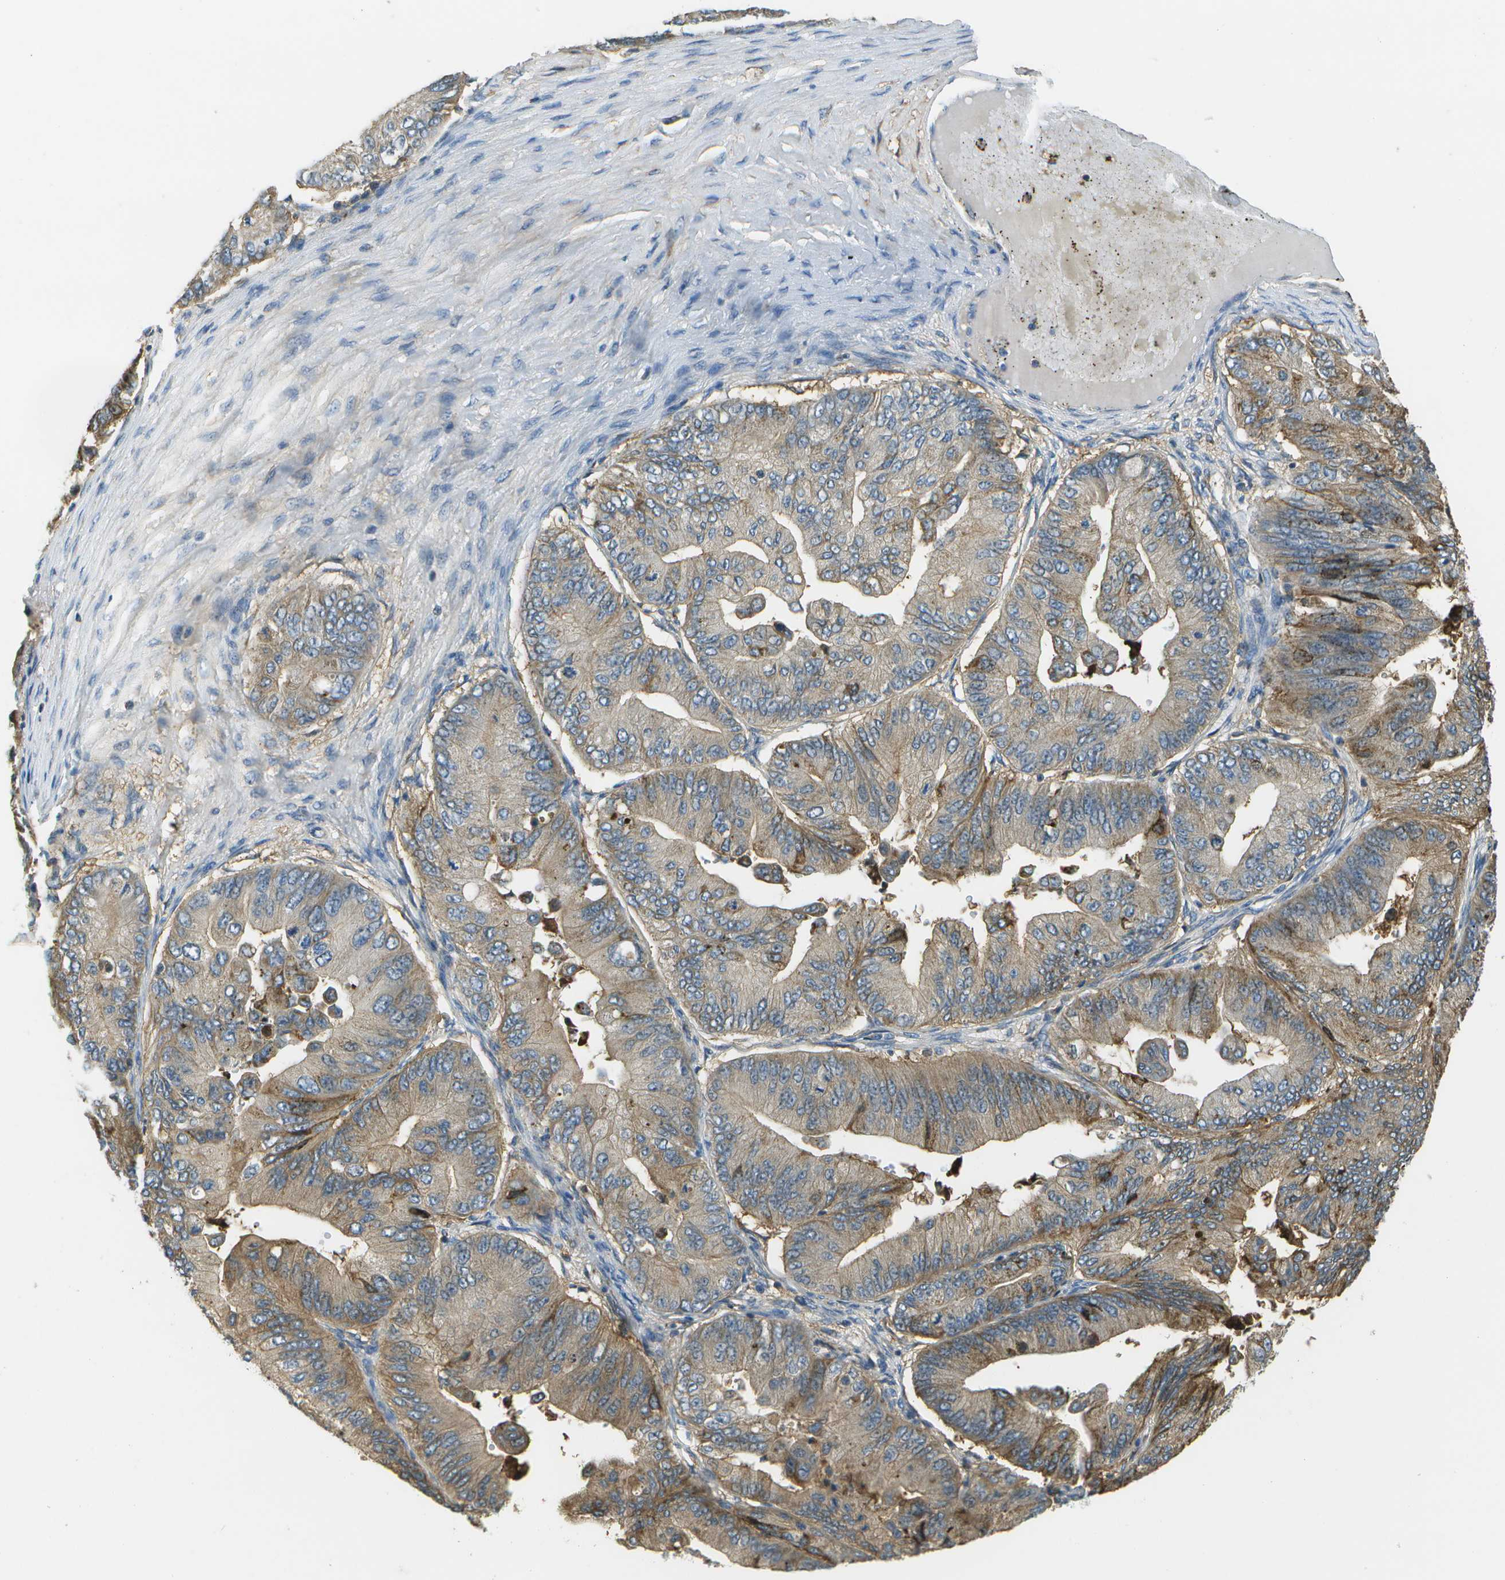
{"staining": {"intensity": "moderate", "quantity": "25%-75%", "location": "cytoplasmic/membranous"}, "tissue": "ovarian cancer", "cell_type": "Tumor cells", "image_type": "cancer", "snomed": [{"axis": "morphology", "description": "Cystadenocarcinoma, mucinous, NOS"}, {"axis": "topography", "description": "Ovary"}], "caption": "Ovarian mucinous cystadenocarcinoma stained with IHC reveals moderate cytoplasmic/membranous positivity in approximately 25%-75% of tumor cells.", "gene": "LRRC66", "patient": {"sex": "female", "age": 61}}